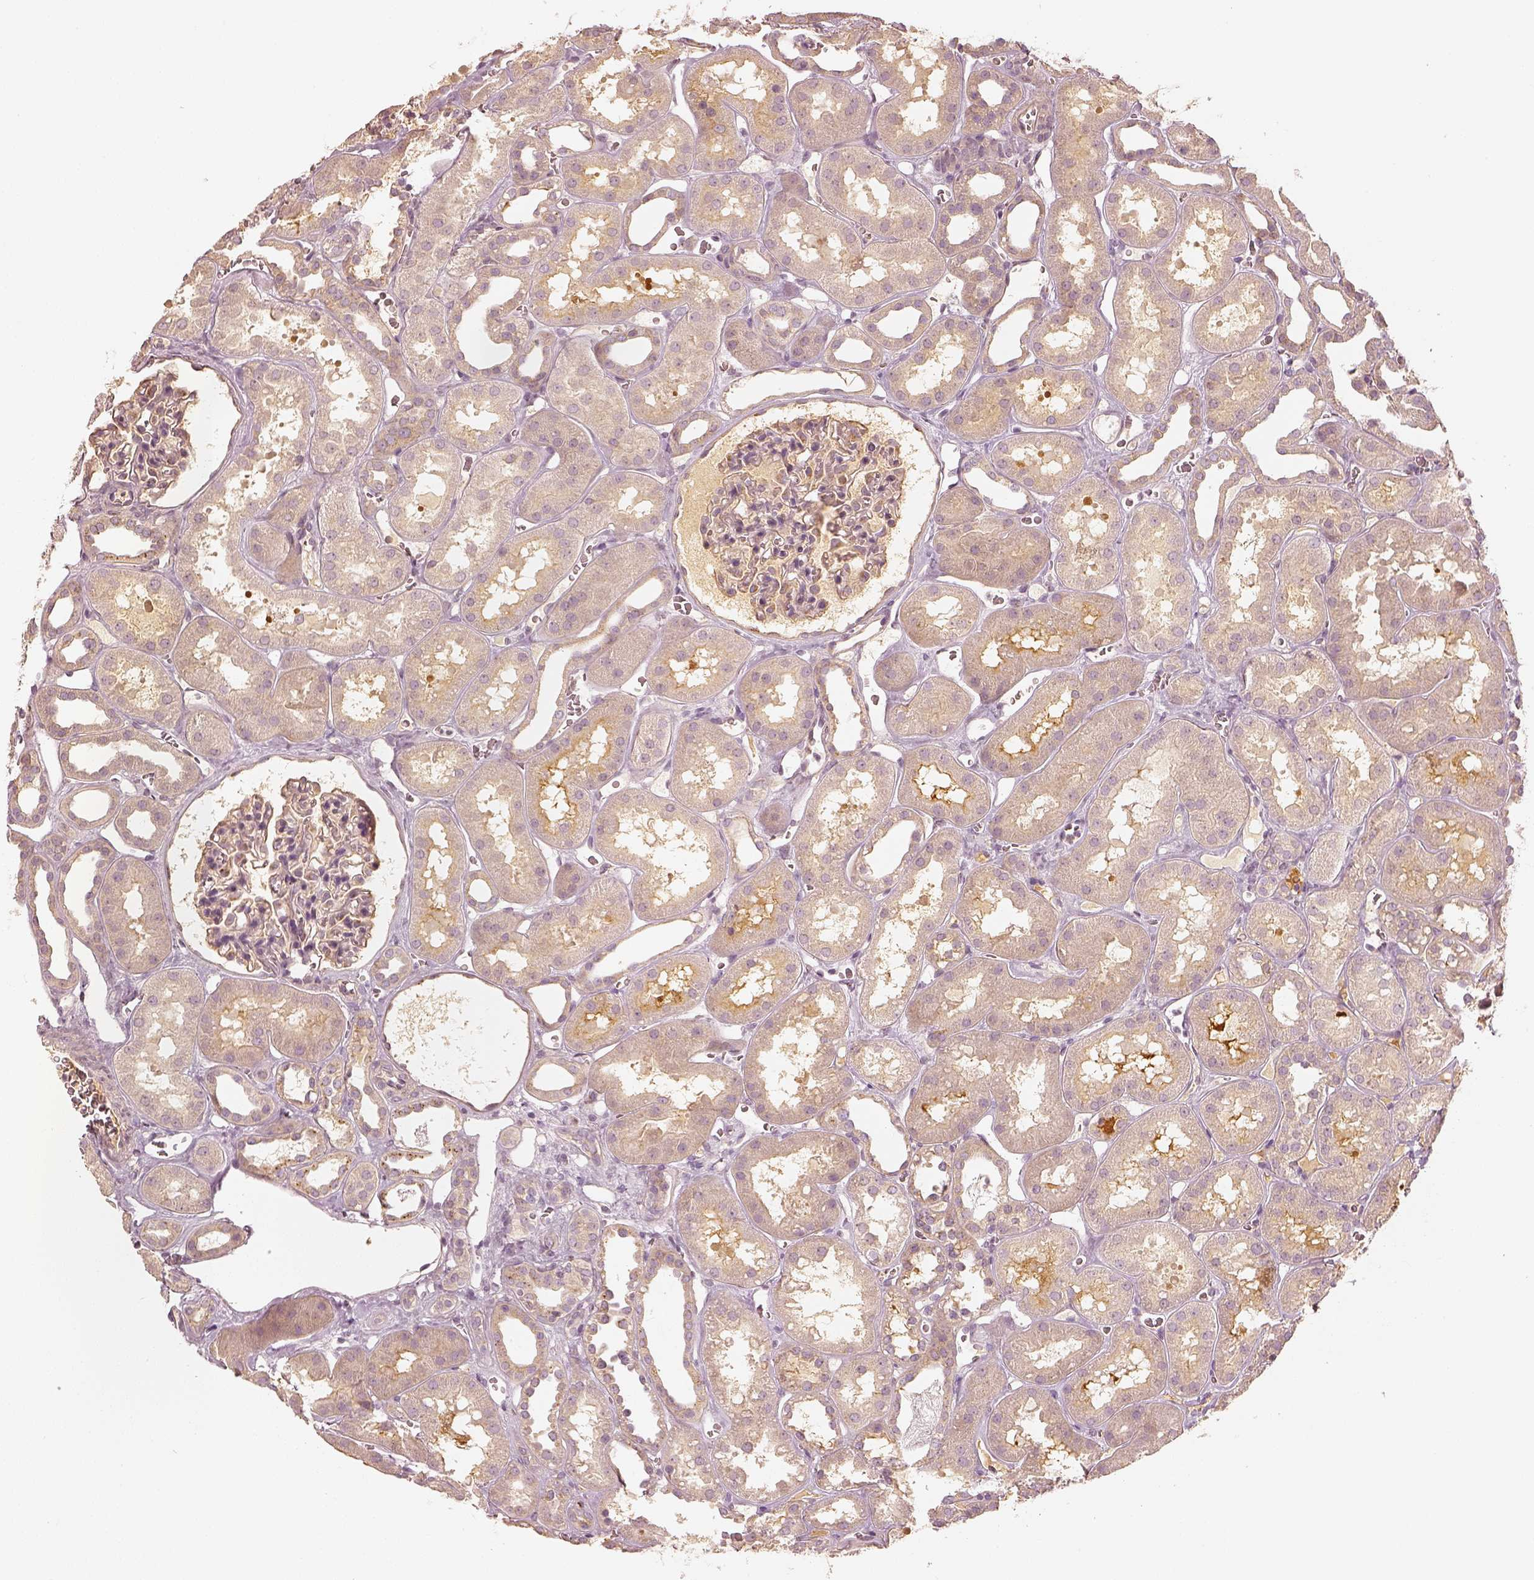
{"staining": {"intensity": "weak", "quantity": "<25%", "location": "cytoplasmic/membranous"}, "tissue": "kidney", "cell_type": "Cells in glomeruli", "image_type": "normal", "snomed": [{"axis": "morphology", "description": "Normal tissue, NOS"}, {"axis": "topography", "description": "Kidney"}], "caption": "Immunohistochemical staining of benign human kidney shows no significant staining in cells in glomeruli. (Stains: DAB immunohistochemistry (IHC) with hematoxylin counter stain, Microscopy: brightfield microscopy at high magnification).", "gene": "GORASP2", "patient": {"sex": "female", "age": 41}}